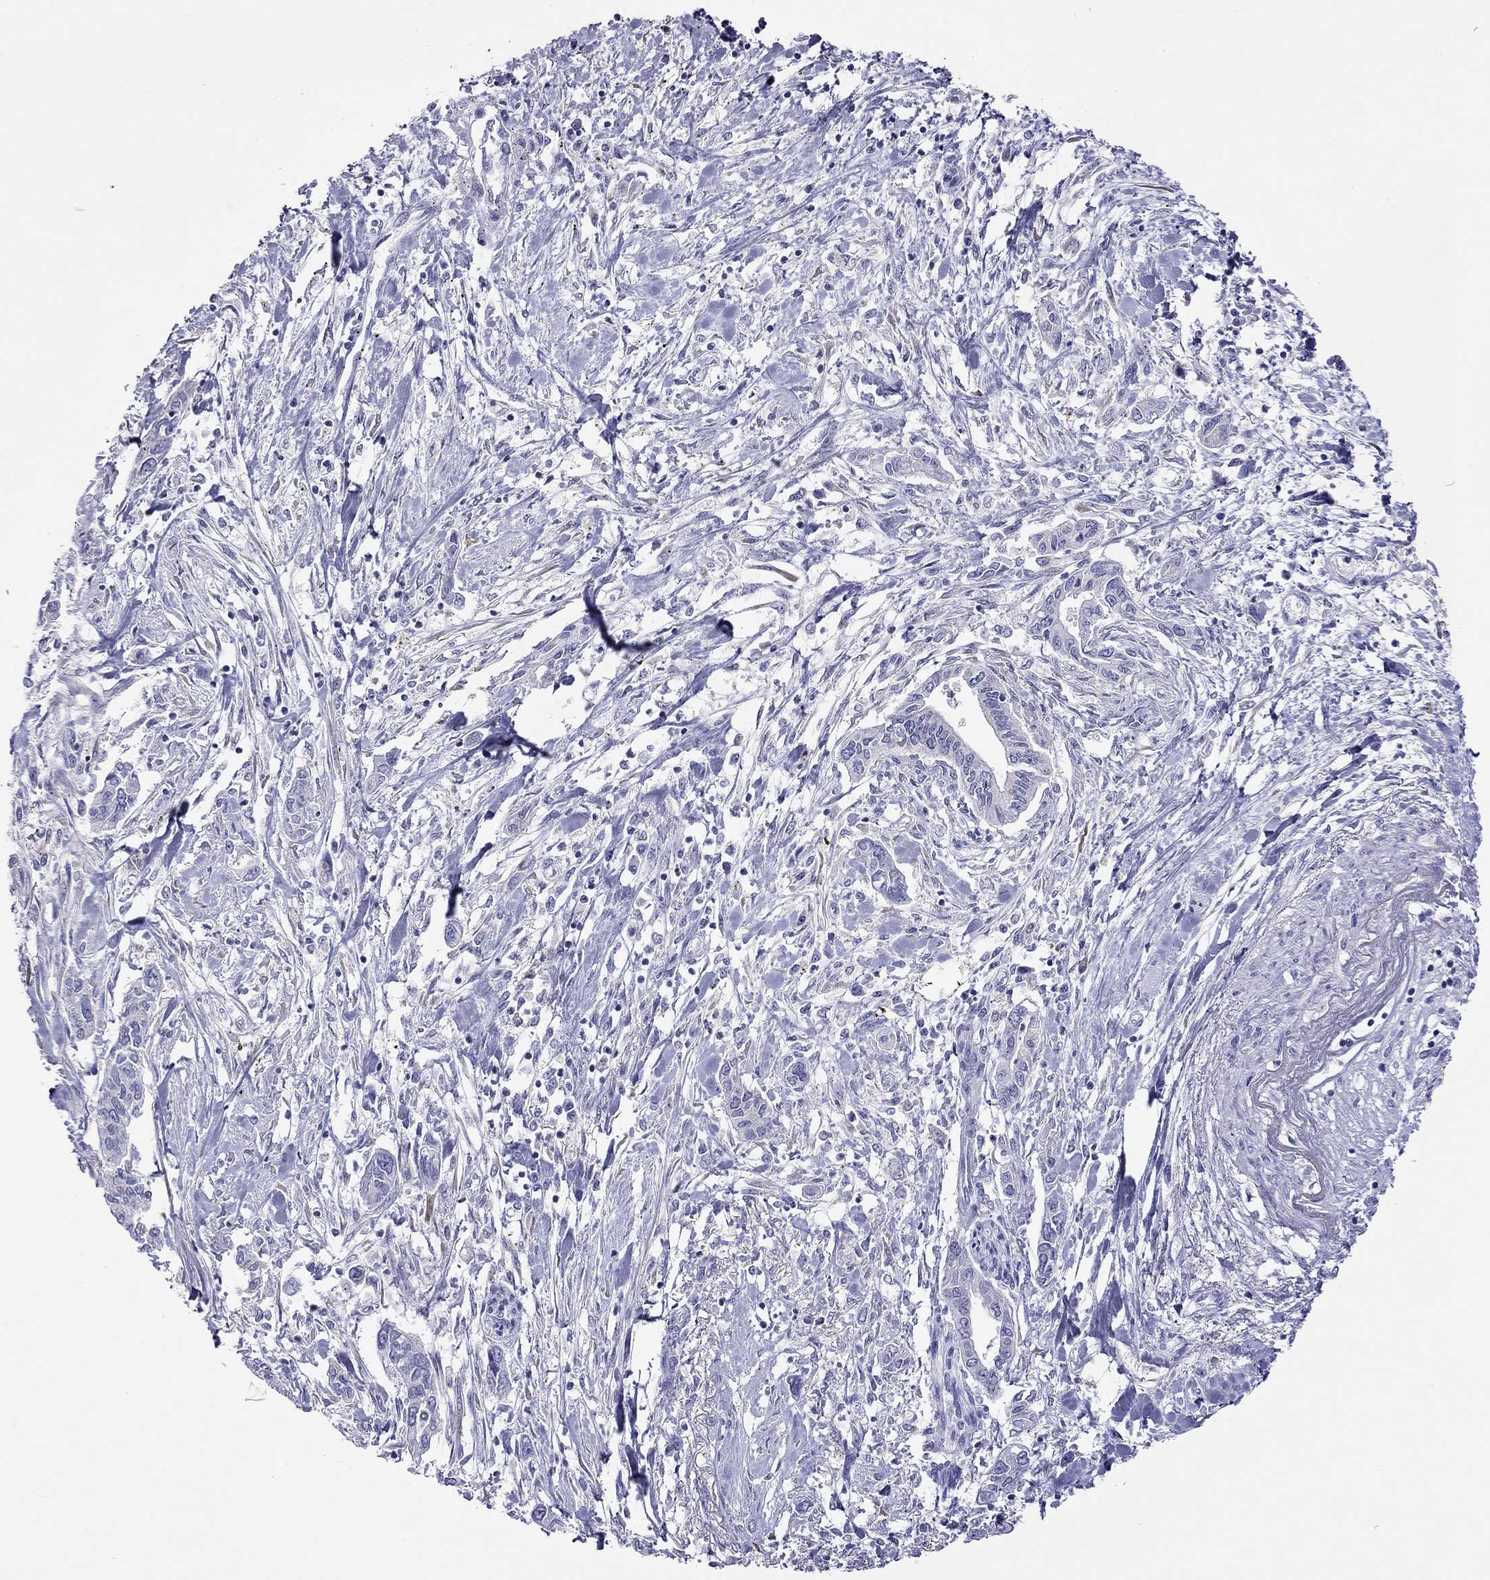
{"staining": {"intensity": "negative", "quantity": "none", "location": "none"}, "tissue": "pancreatic cancer", "cell_type": "Tumor cells", "image_type": "cancer", "snomed": [{"axis": "morphology", "description": "Adenocarcinoma, NOS"}, {"axis": "topography", "description": "Pancreas"}], "caption": "The histopathology image exhibits no significant expression in tumor cells of pancreatic cancer (adenocarcinoma).", "gene": "SLC46A2", "patient": {"sex": "male", "age": 60}}